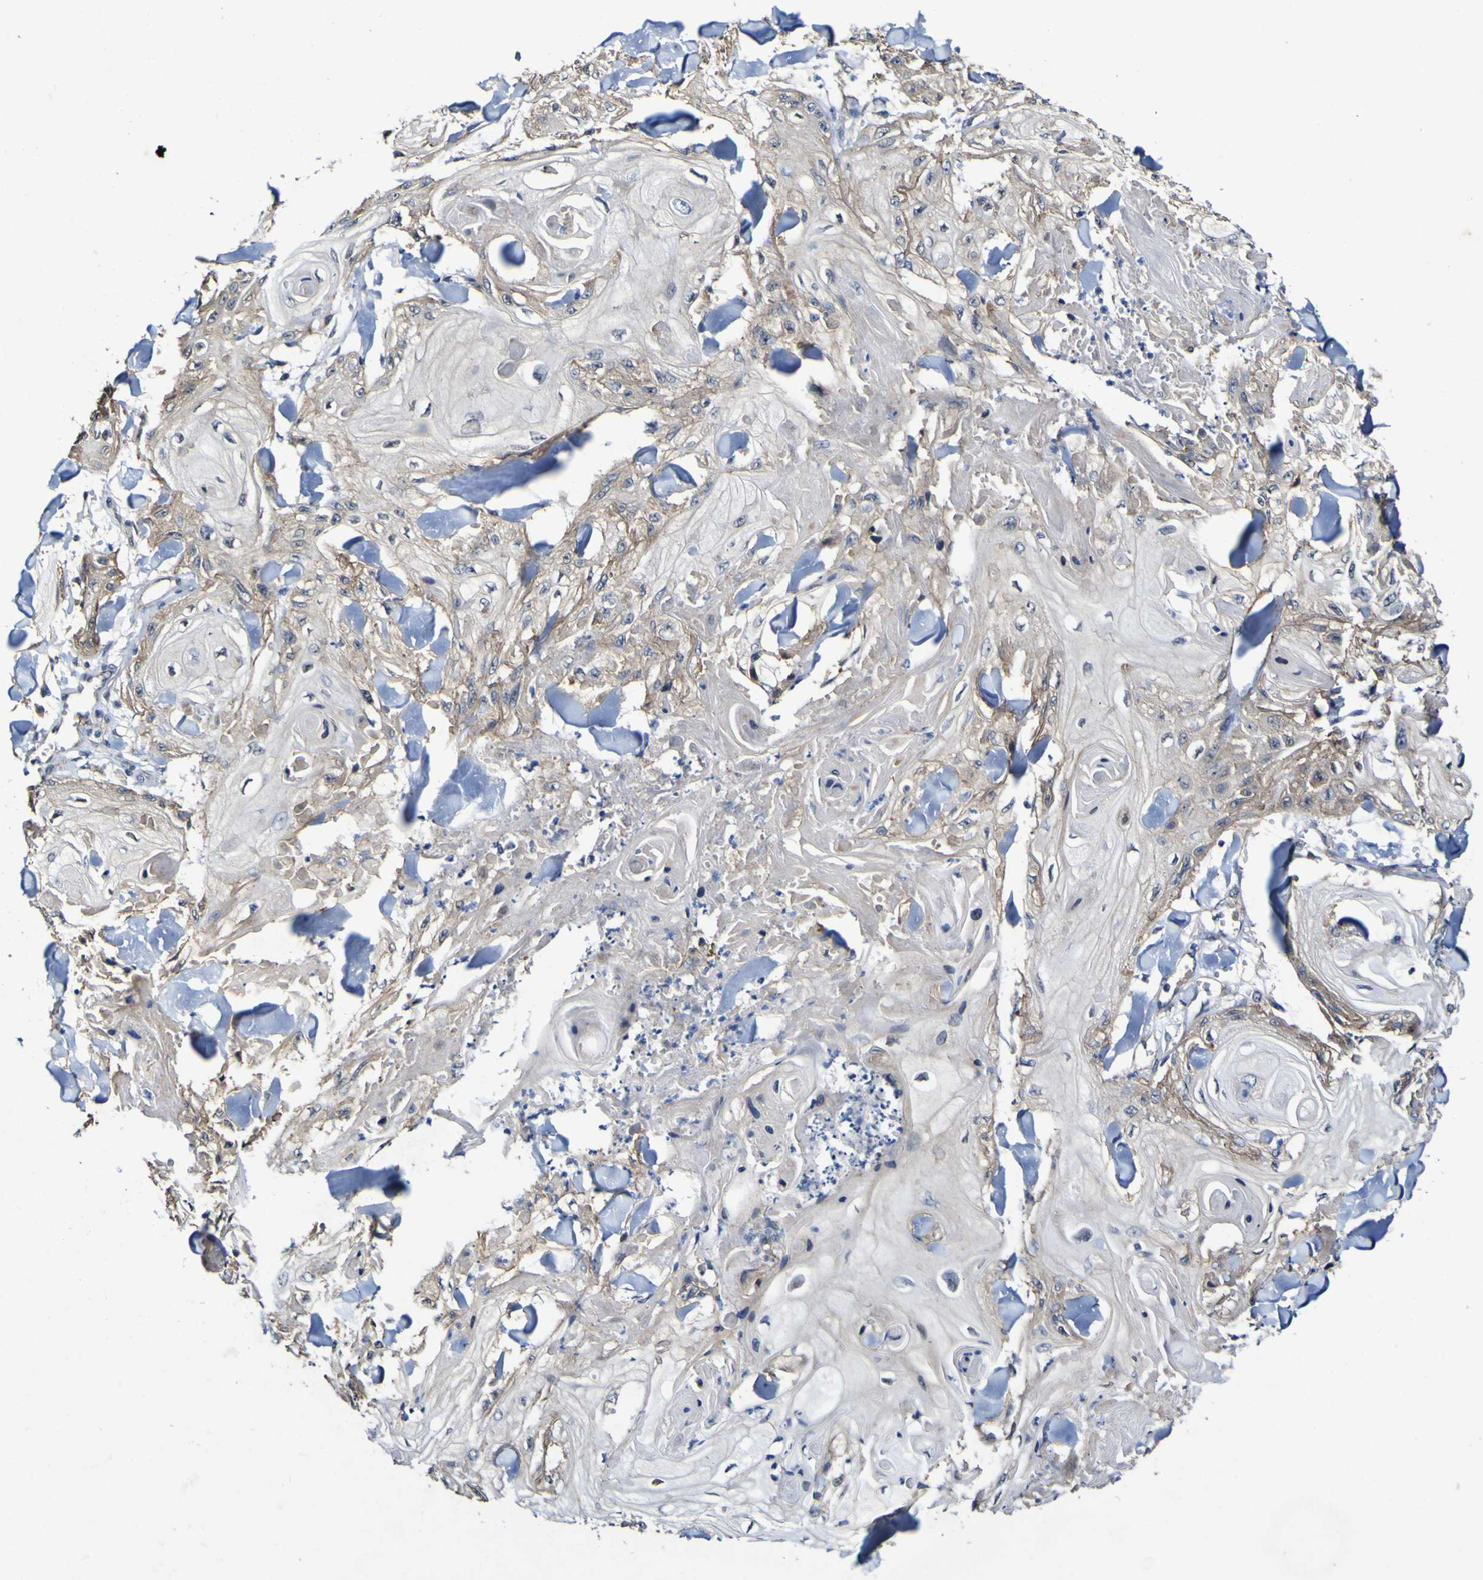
{"staining": {"intensity": "negative", "quantity": "none", "location": "none"}, "tissue": "skin cancer", "cell_type": "Tumor cells", "image_type": "cancer", "snomed": [{"axis": "morphology", "description": "Squamous cell carcinoma, NOS"}, {"axis": "topography", "description": "Skin"}], "caption": "Tumor cells show no significant expression in skin cancer.", "gene": "CCL2", "patient": {"sex": "male", "age": 74}}